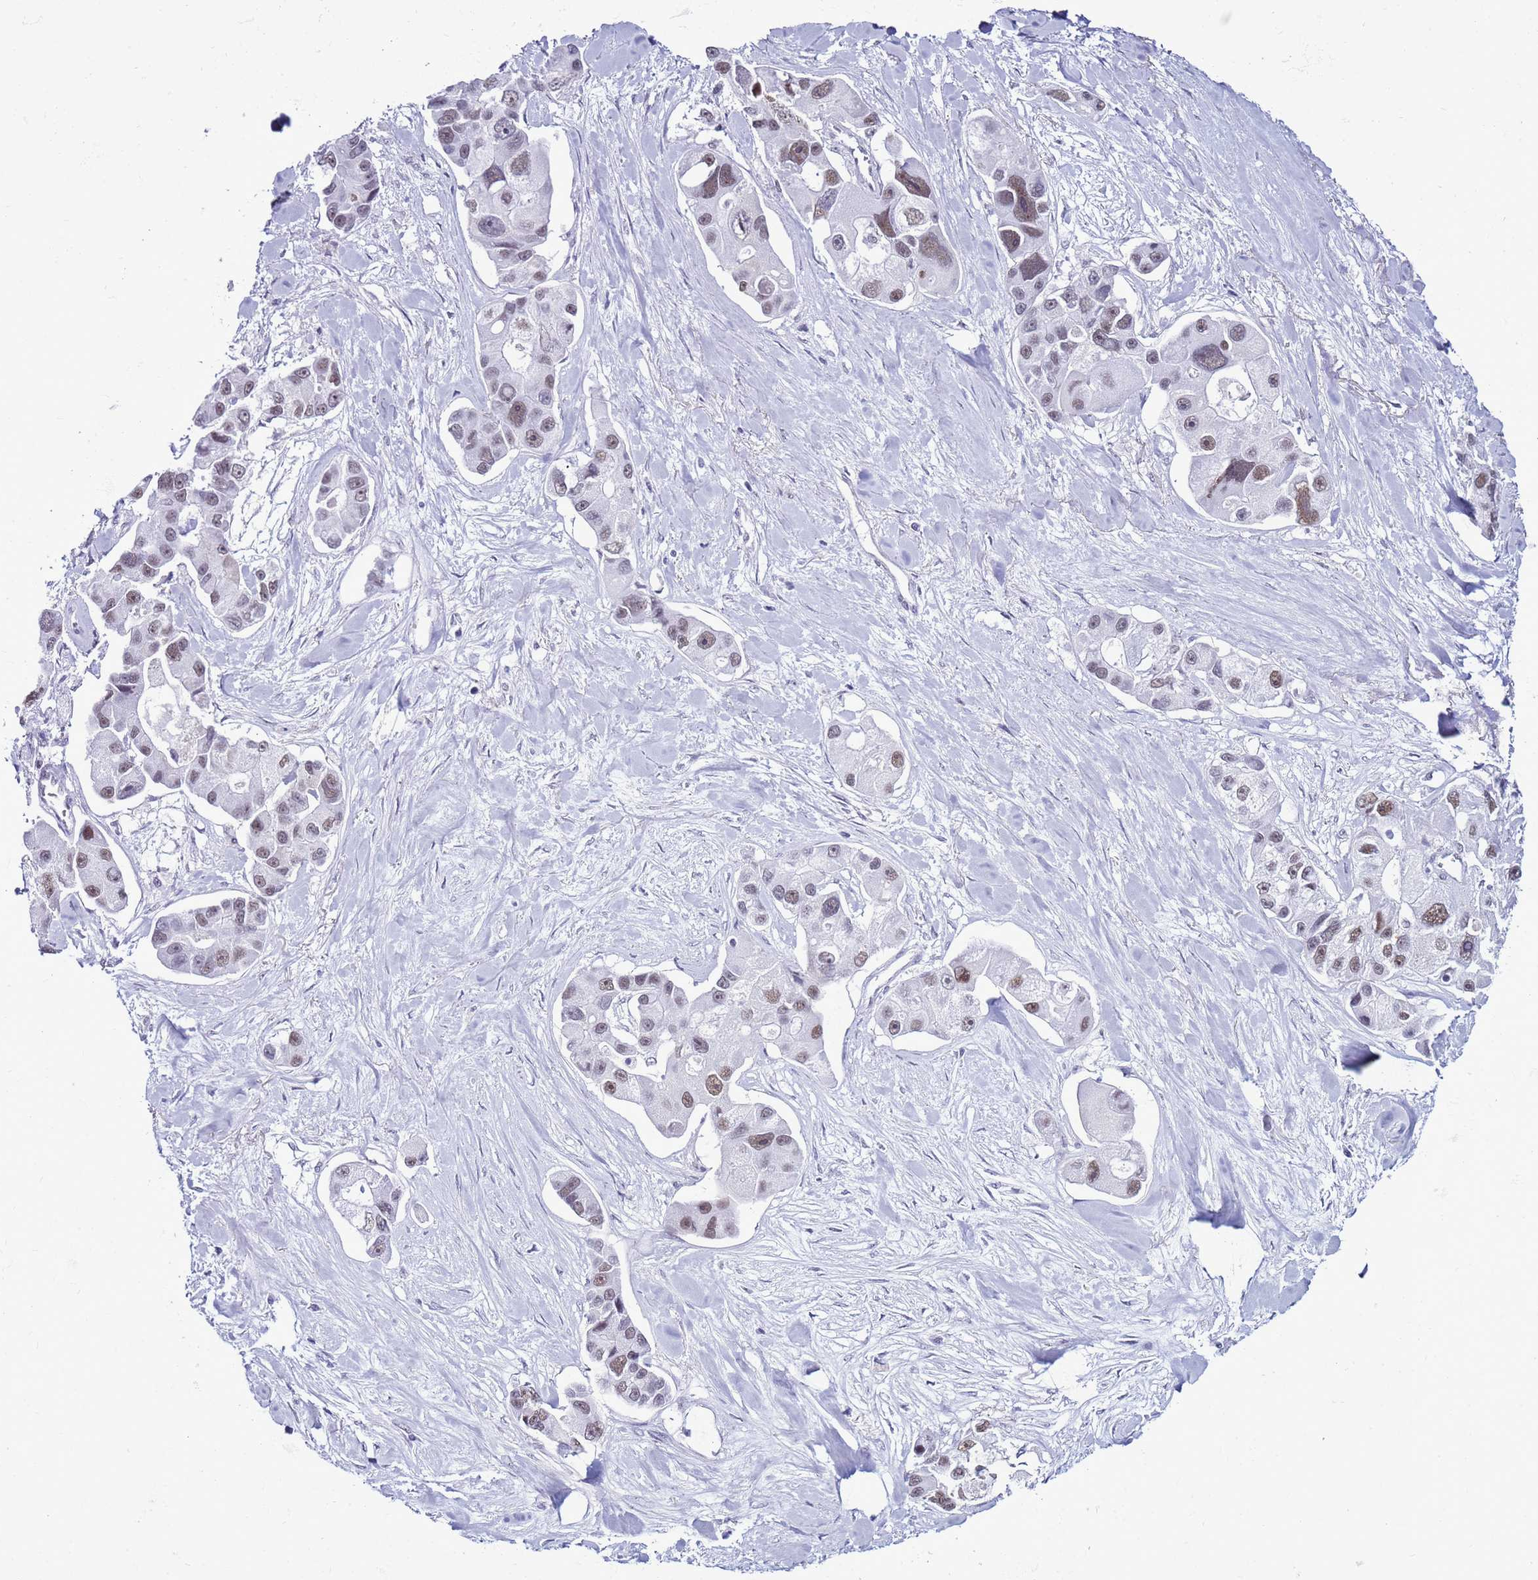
{"staining": {"intensity": "moderate", "quantity": ">75%", "location": "nuclear"}, "tissue": "lung cancer", "cell_type": "Tumor cells", "image_type": "cancer", "snomed": [{"axis": "morphology", "description": "Adenocarcinoma, NOS"}, {"axis": "topography", "description": "Lung"}], "caption": "Lung adenocarcinoma stained with a brown dye reveals moderate nuclear positive positivity in approximately >75% of tumor cells.", "gene": "DHX15", "patient": {"sex": "female", "age": 54}}